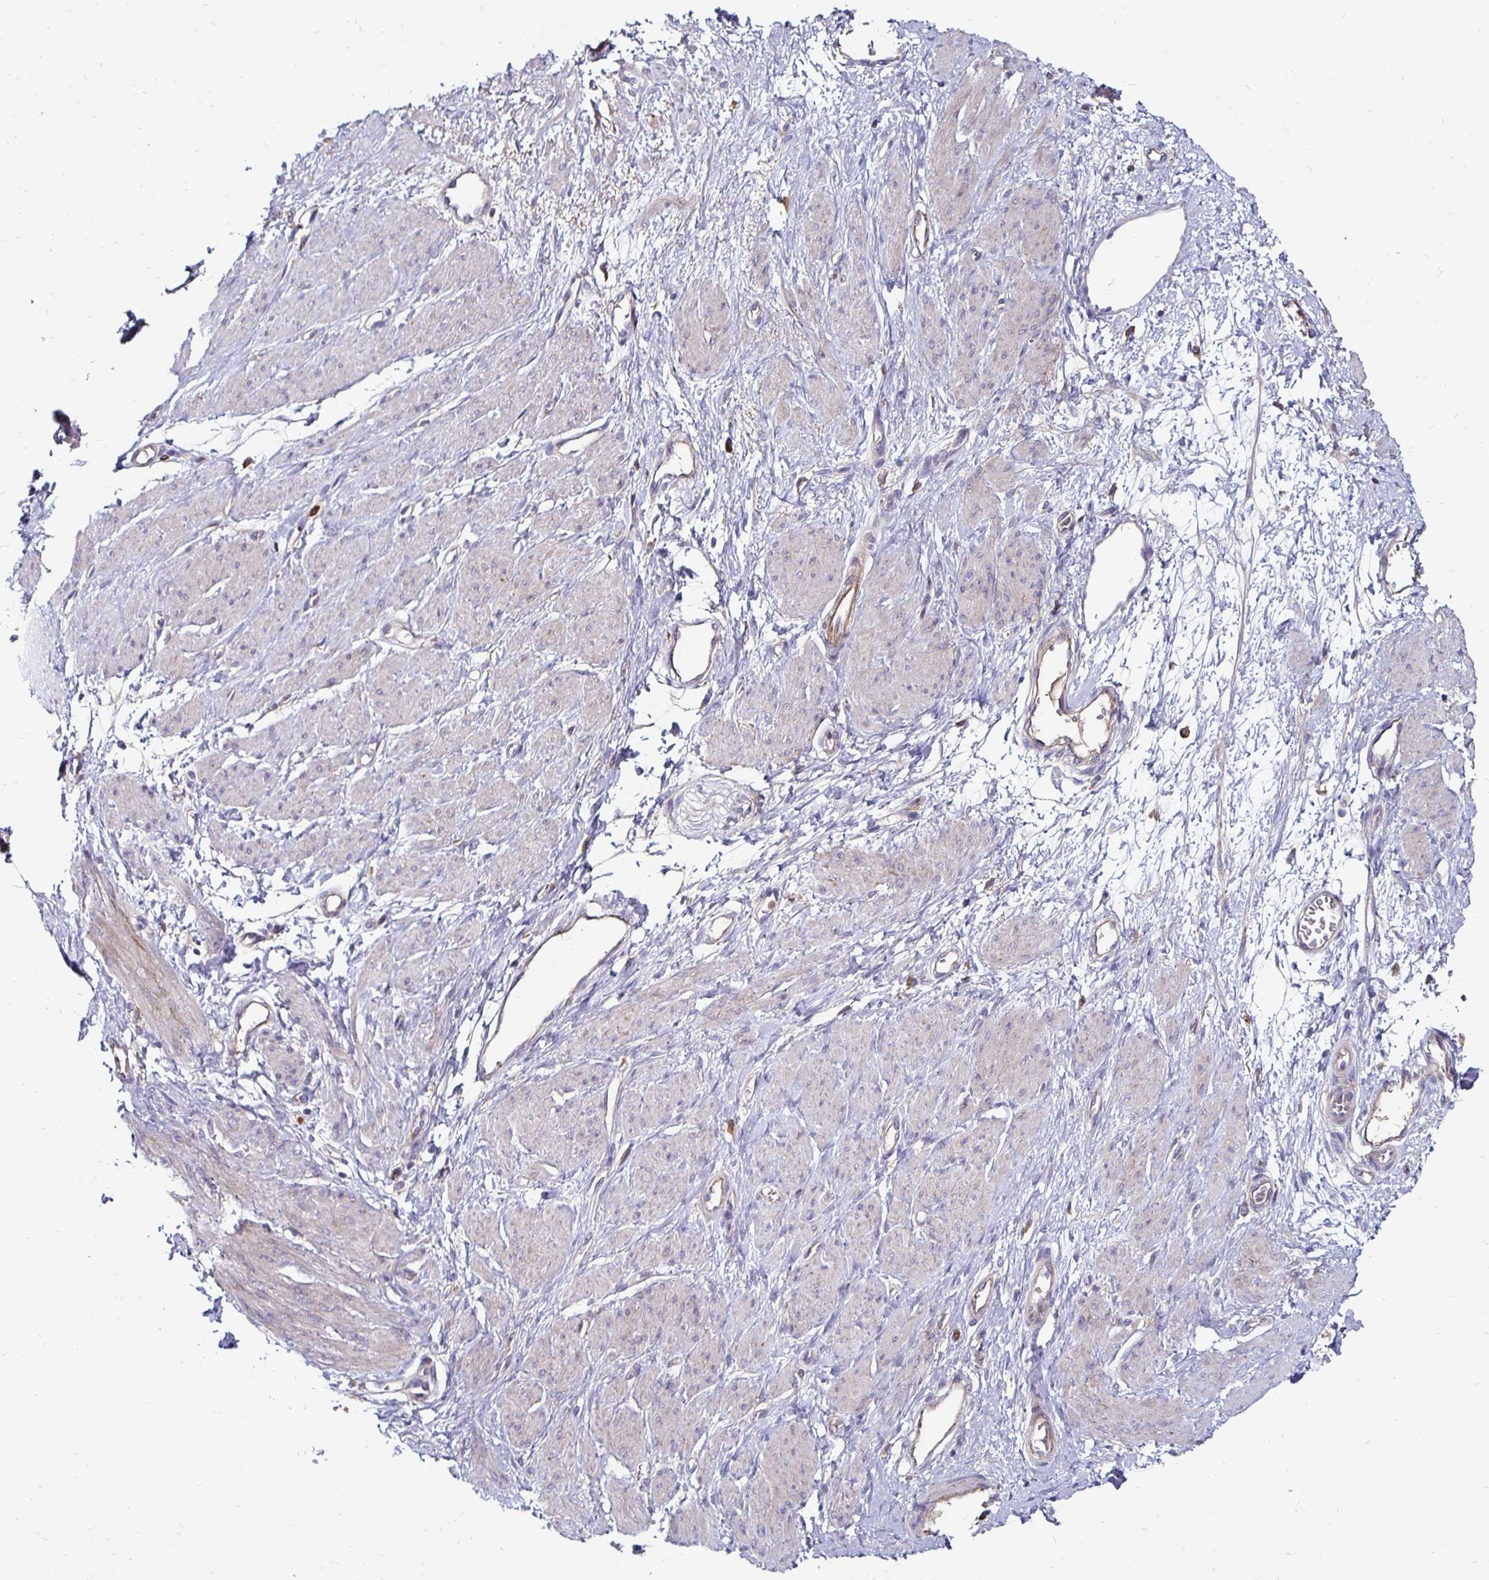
{"staining": {"intensity": "negative", "quantity": "none", "location": "none"}, "tissue": "smooth muscle", "cell_type": "Smooth muscle cells", "image_type": "normal", "snomed": [{"axis": "morphology", "description": "Normal tissue, NOS"}, {"axis": "topography", "description": "Smooth muscle"}, {"axis": "topography", "description": "Uterus"}], "caption": "Immunohistochemical staining of normal smooth muscle exhibits no significant positivity in smooth muscle cells.", "gene": "NCSTN", "patient": {"sex": "female", "age": 39}}